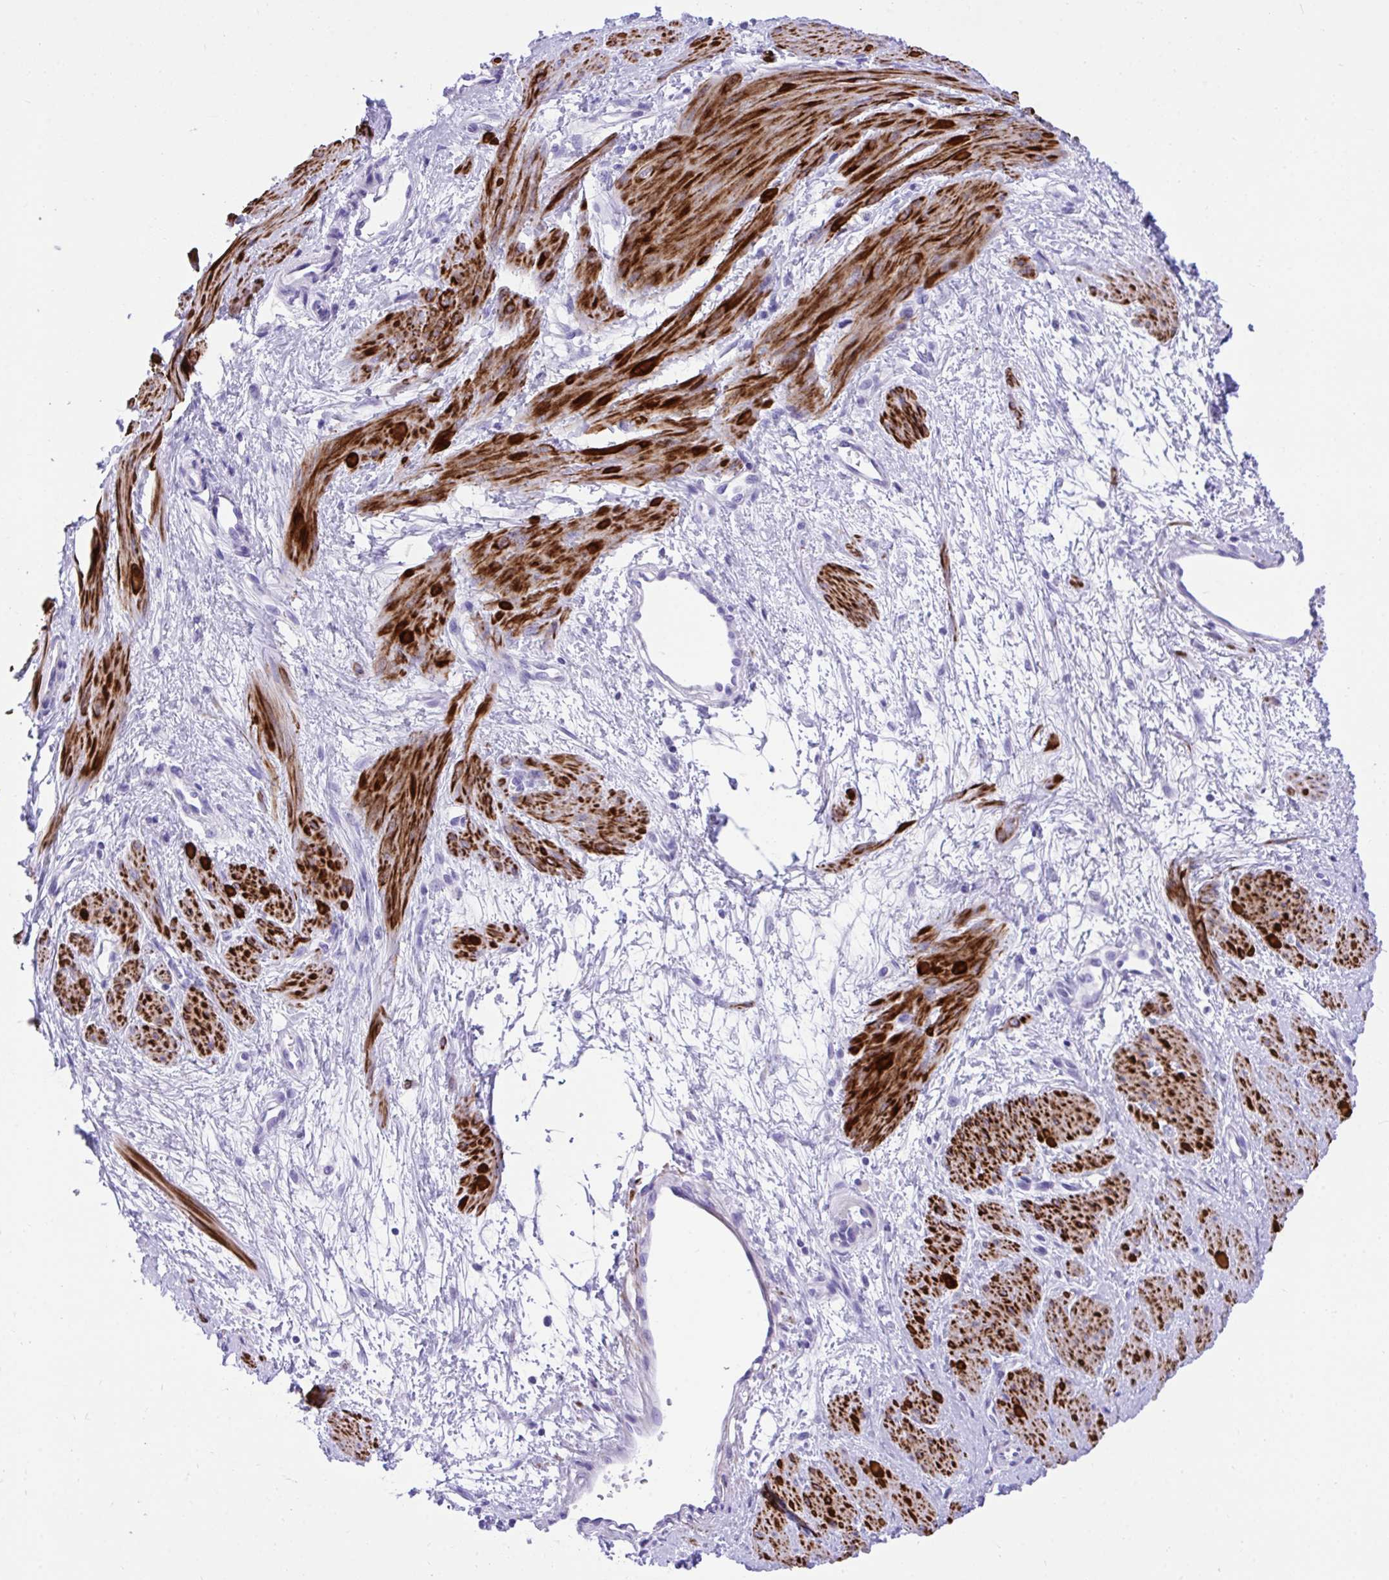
{"staining": {"intensity": "strong", "quantity": ">75%", "location": "cytoplasmic/membranous"}, "tissue": "smooth muscle", "cell_type": "Smooth muscle cells", "image_type": "normal", "snomed": [{"axis": "morphology", "description": "Normal tissue, NOS"}, {"axis": "topography", "description": "Smooth muscle"}, {"axis": "topography", "description": "Uterus"}], "caption": "Strong cytoplasmic/membranous protein expression is appreciated in approximately >75% of smooth muscle cells in smooth muscle.", "gene": "KCNN4", "patient": {"sex": "female", "age": 39}}